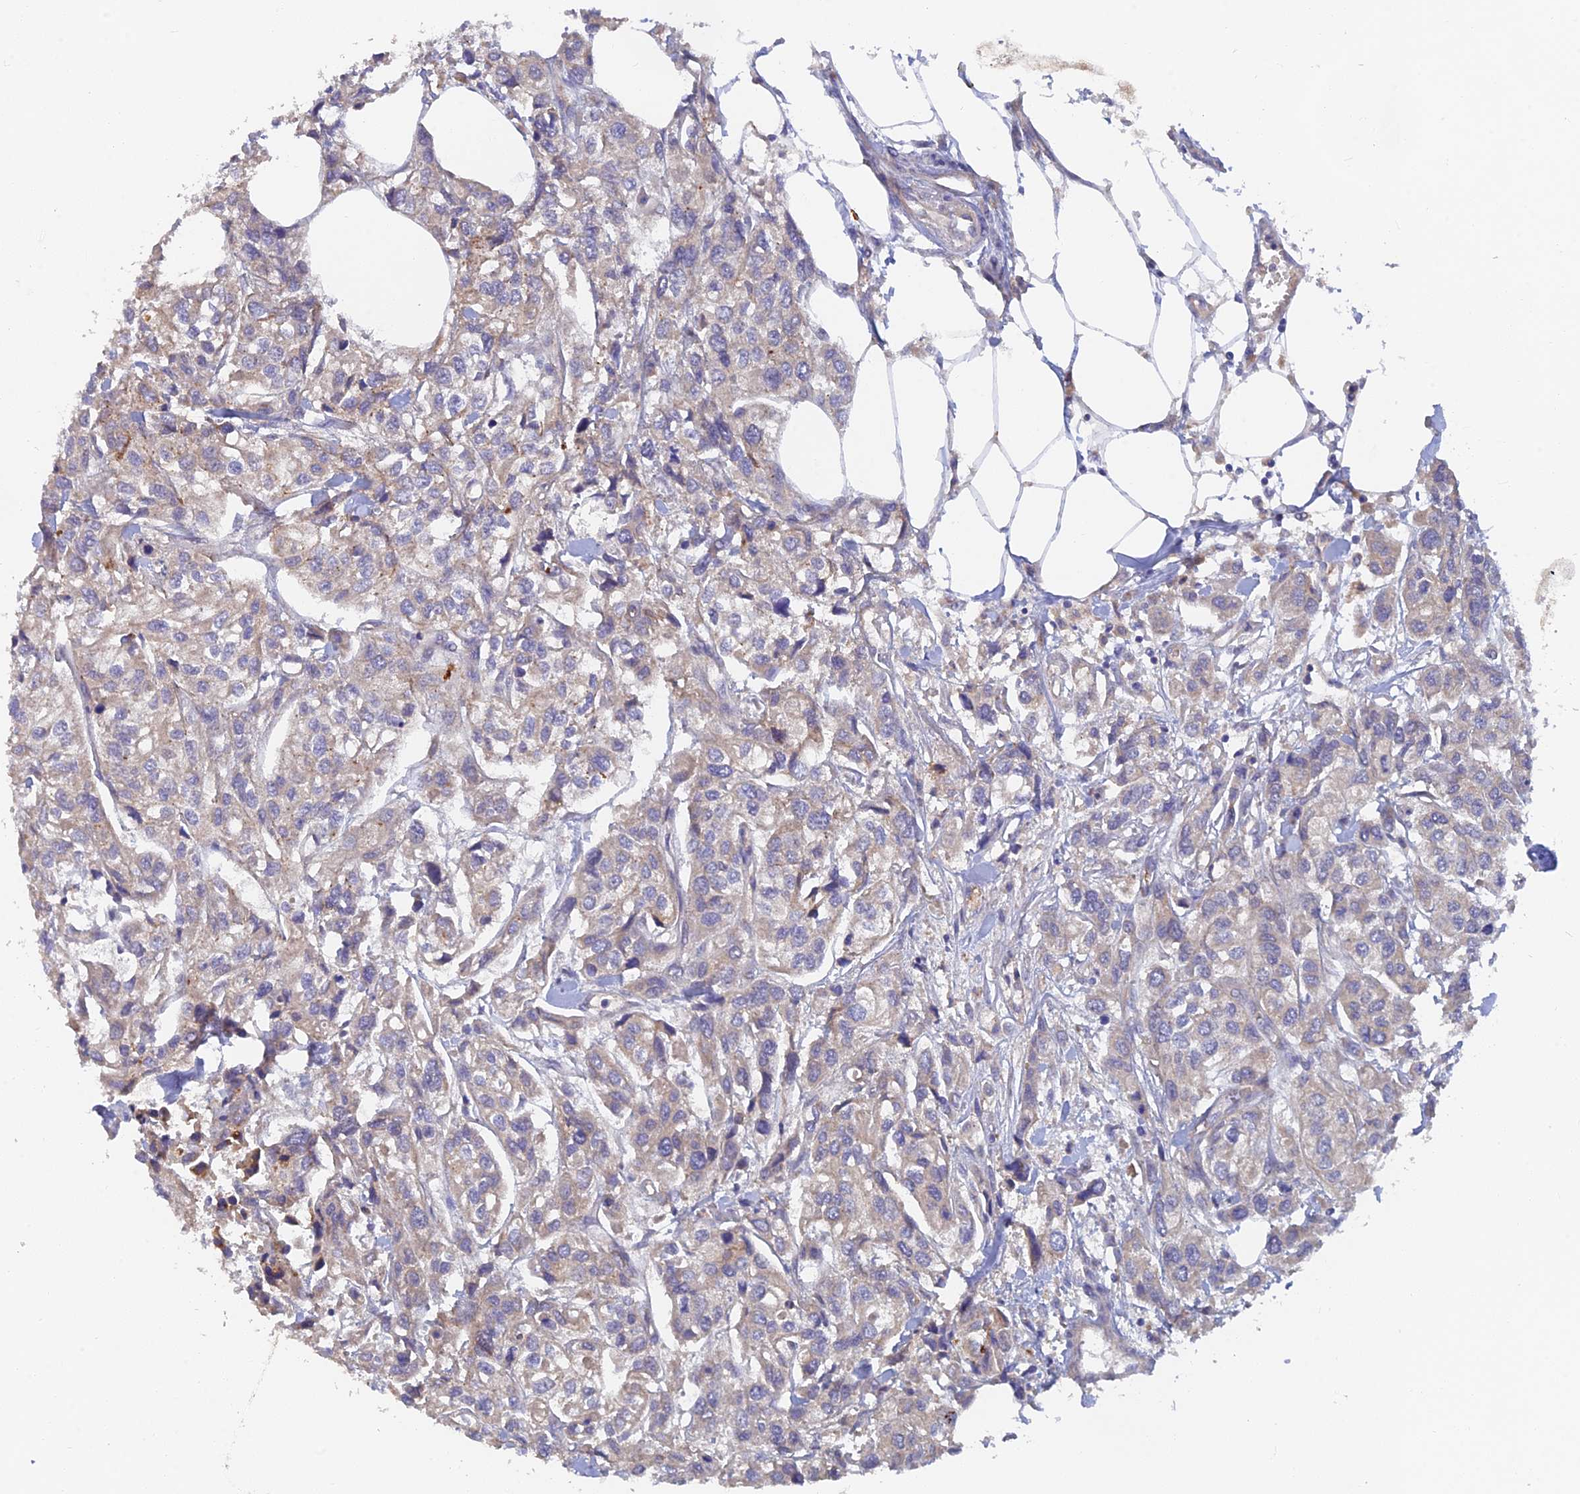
{"staining": {"intensity": "negative", "quantity": "none", "location": "none"}, "tissue": "urothelial cancer", "cell_type": "Tumor cells", "image_type": "cancer", "snomed": [{"axis": "morphology", "description": "Urothelial carcinoma, High grade"}, {"axis": "topography", "description": "Urinary bladder"}], "caption": "There is no significant staining in tumor cells of urothelial carcinoma (high-grade).", "gene": "ARRDC1", "patient": {"sex": "male", "age": 67}}